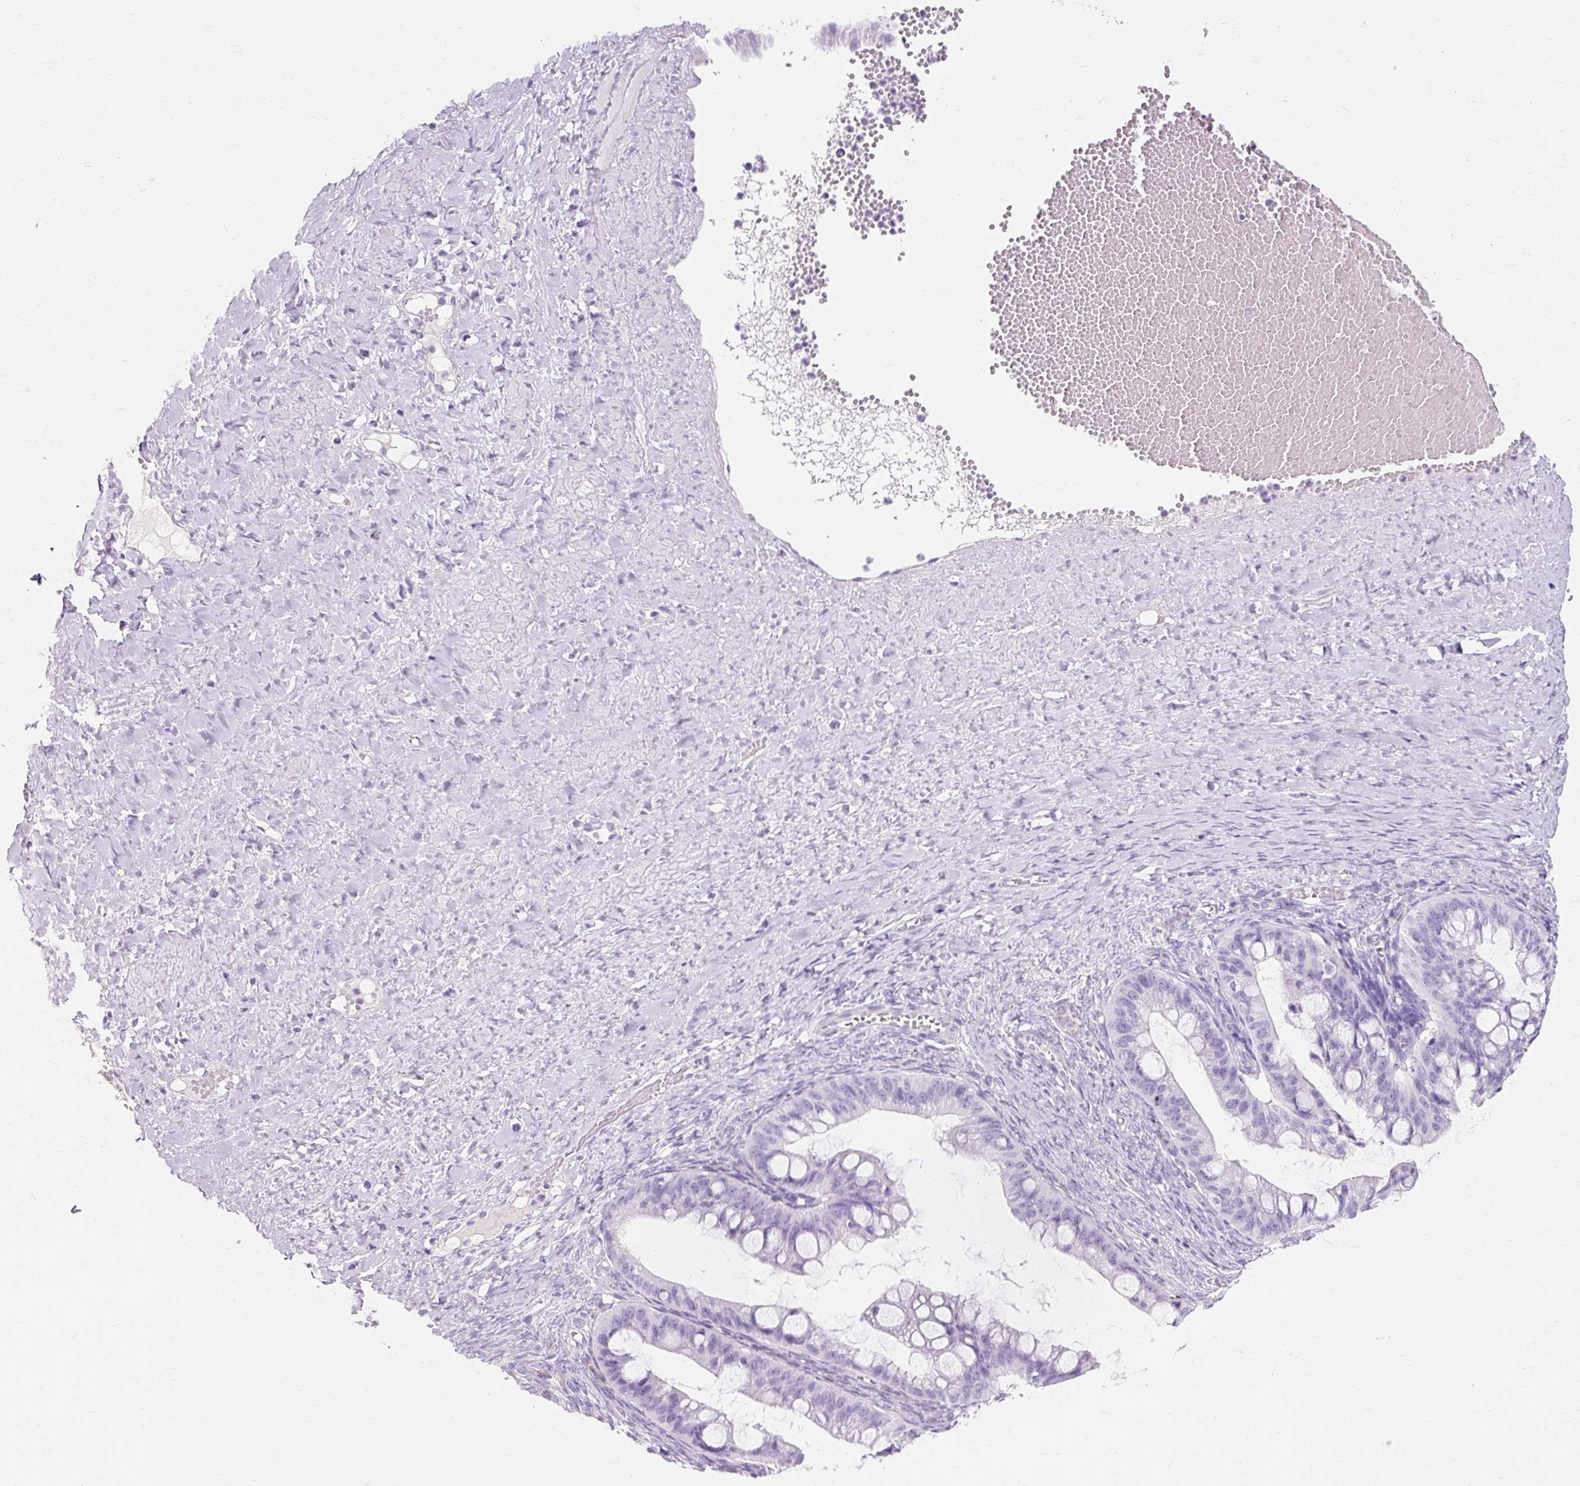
{"staining": {"intensity": "negative", "quantity": "none", "location": "none"}, "tissue": "ovarian cancer", "cell_type": "Tumor cells", "image_type": "cancer", "snomed": [{"axis": "morphology", "description": "Cystadenocarcinoma, mucinous, NOS"}, {"axis": "topography", "description": "Ovary"}], "caption": "Immunohistochemistry of mucinous cystadenocarcinoma (ovarian) reveals no positivity in tumor cells. Brightfield microscopy of IHC stained with DAB (brown) and hematoxylin (blue), captured at high magnification.", "gene": "TMEM213", "patient": {"sex": "female", "age": 73}}